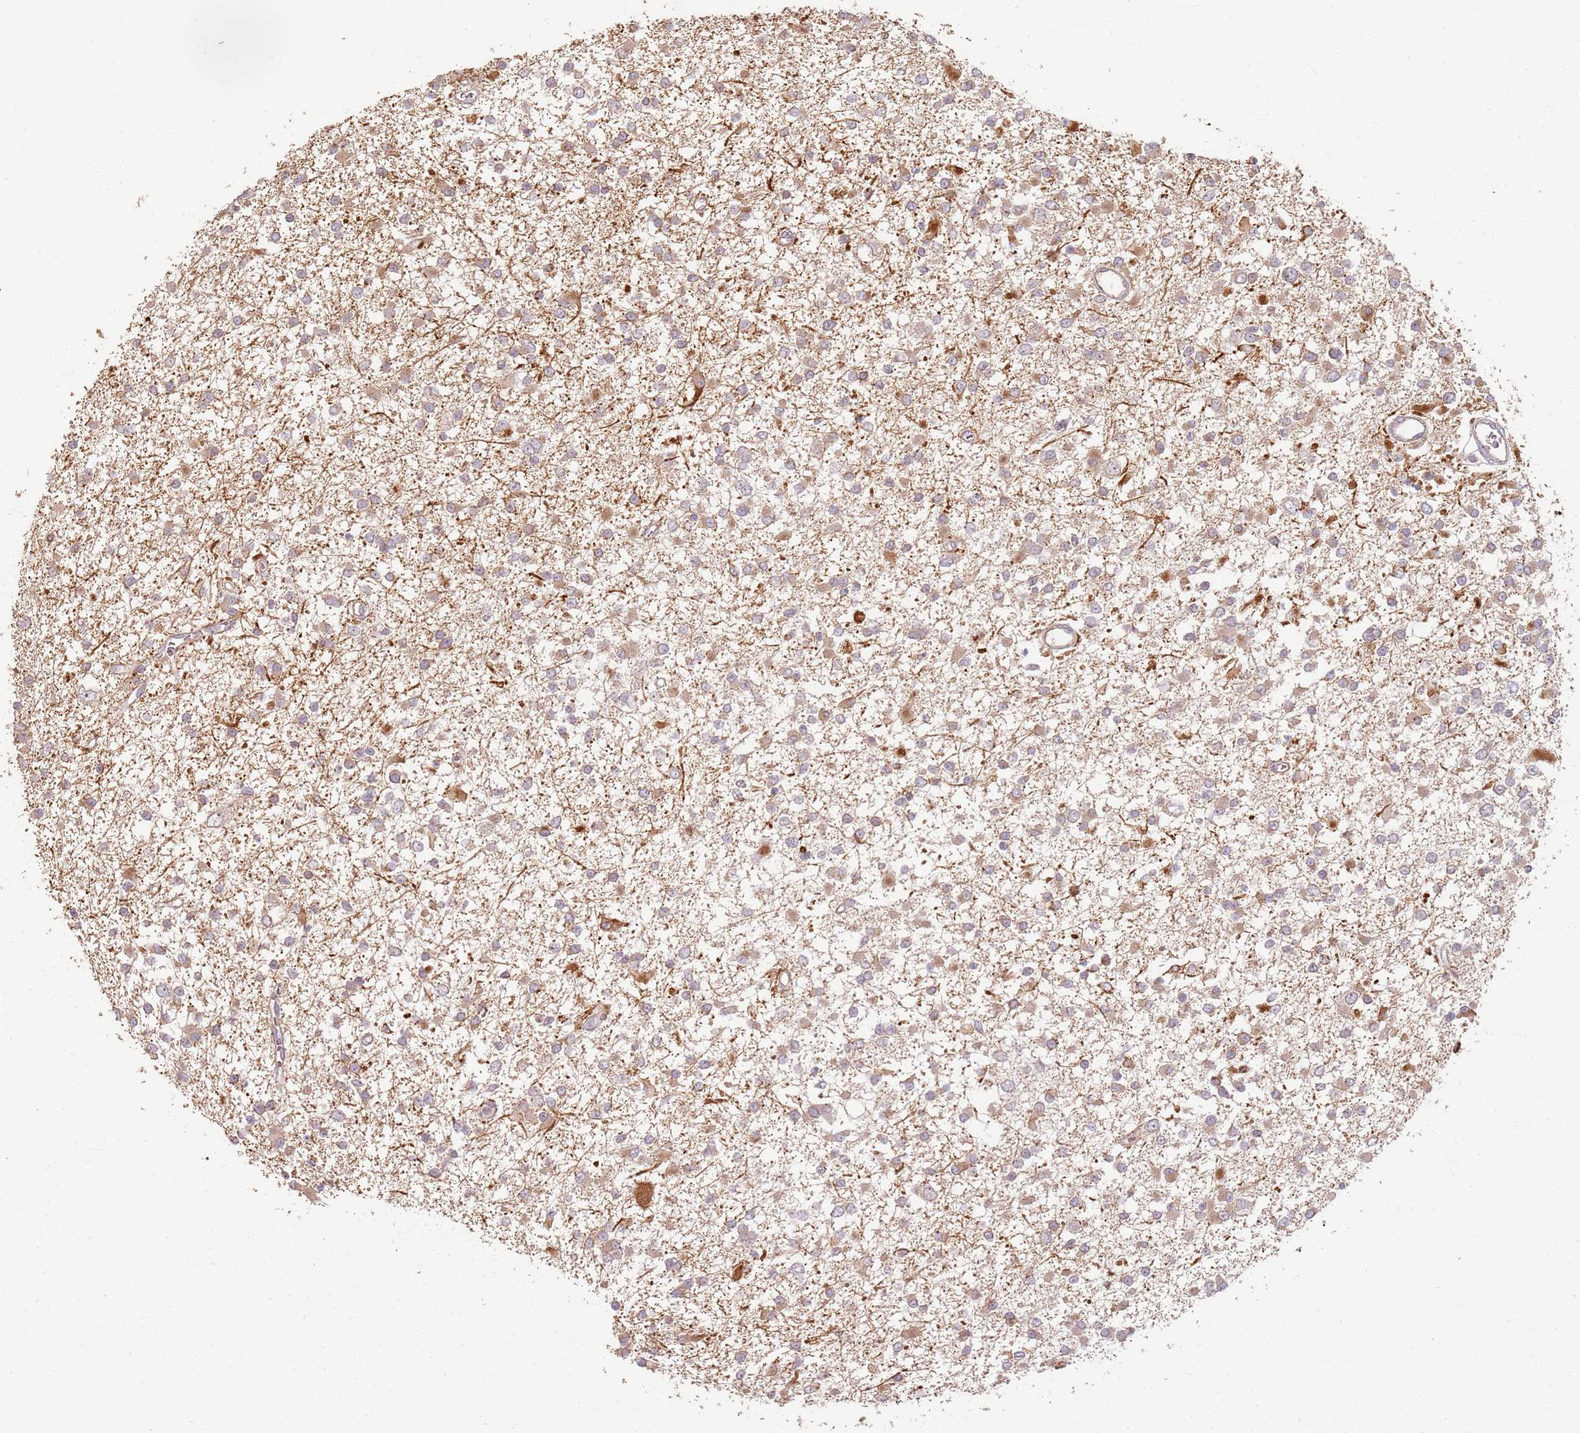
{"staining": {"intensity": "weak", "quantity": "25%-75%", "location": "cytoplasmic/membranous"}, "tissue": "glioma", "cell_type": "Tumor cells", "image_type": "cancer", "snomed": [{"axis": "morphology", "description": "Glioma, malignant, Low grade"}, {"axis": "topography", "description": "Brain"}], "caption": "High-power microscopy captured an IHC histopathology image of glioma, revealing weak cytoplasmic/membranous expression in approximately 25%-75% of tumor cells.", "gene": "CCDC168", "patient": {"sex": "female", "age": 22}}